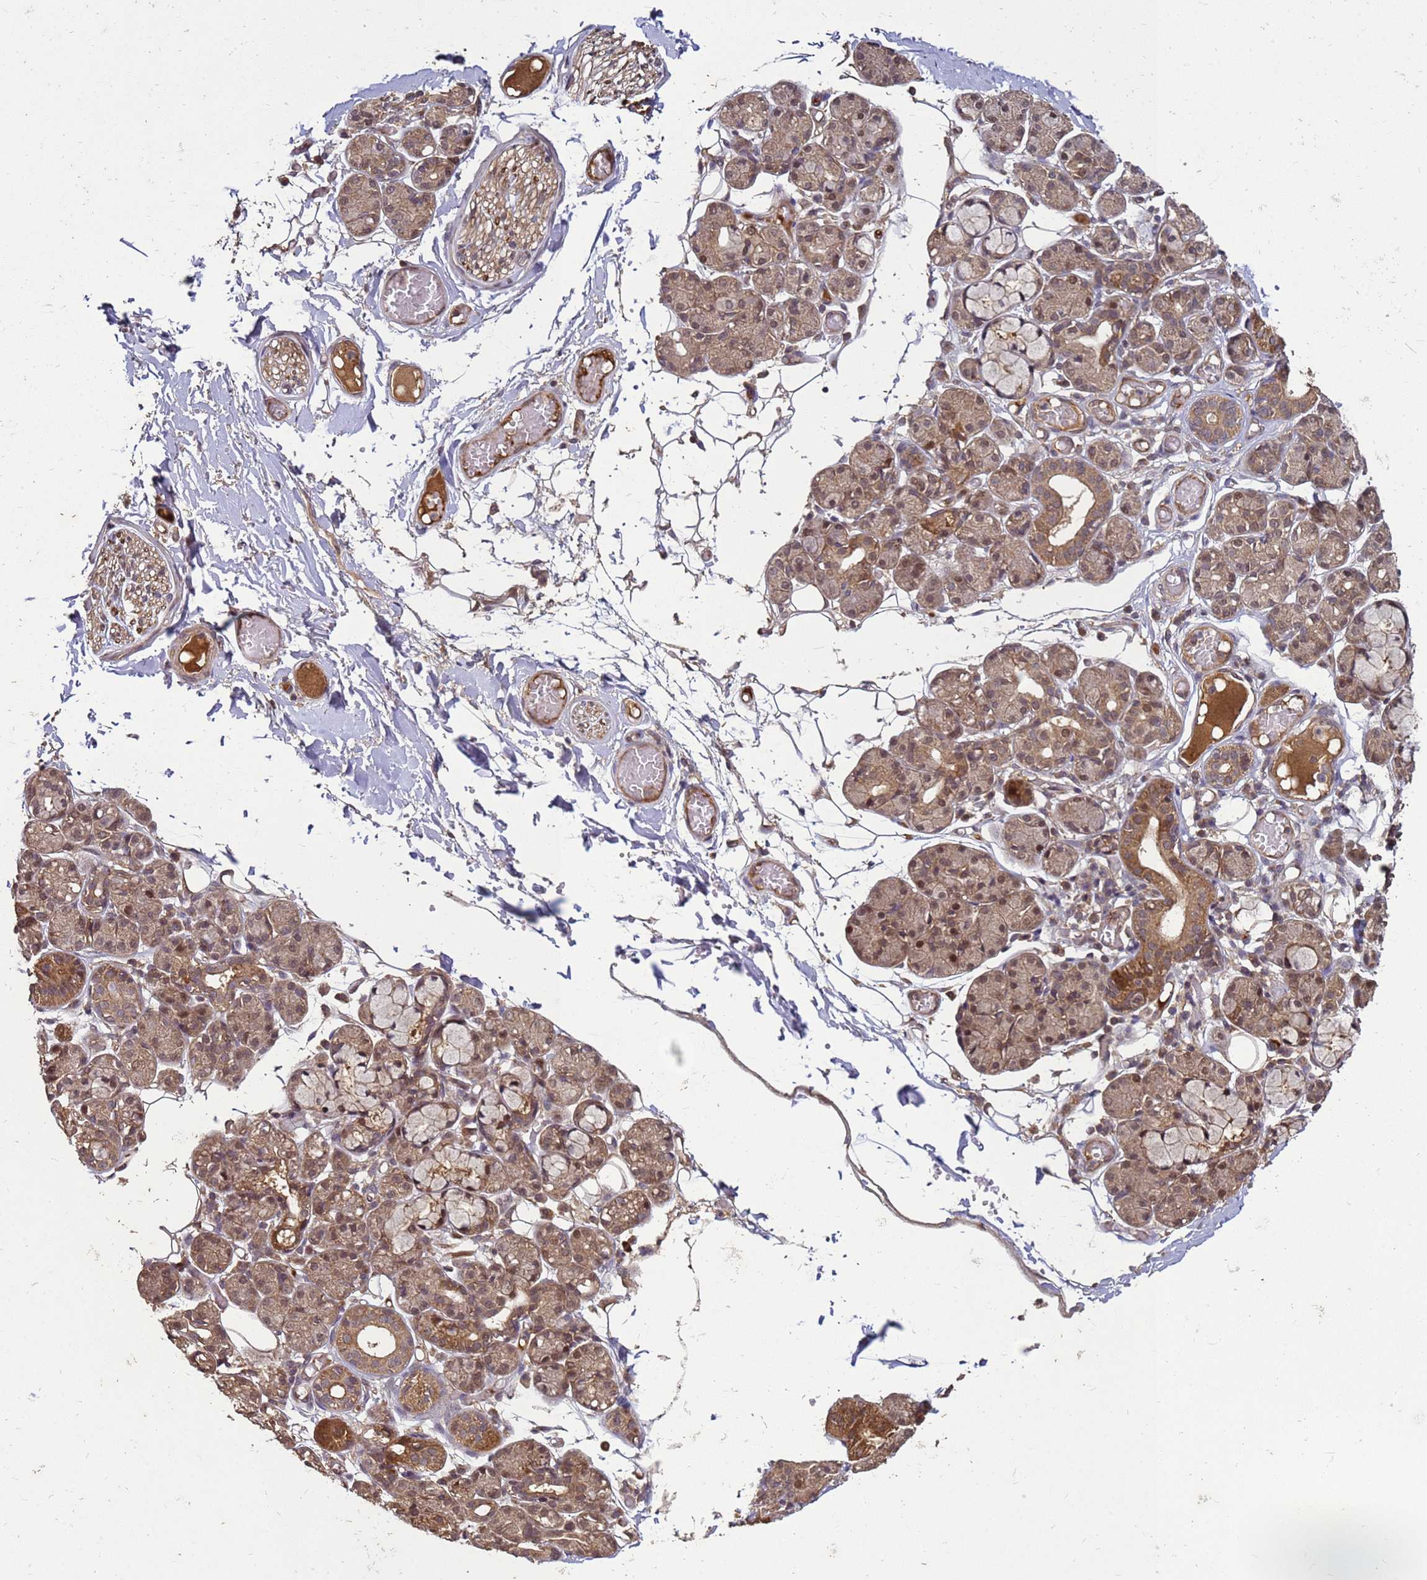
{"staining": {"intensity": "moderate", "quantity": "25%-75%", "location": "cytoplasmic/membranous,nuclear"}, "tissue": "salivary gland", "cell_type": "Glandular cells", "image_type": "normal", "snomed": [{"axis": "morphology", "description": "Normal tissue, NOS"}, {"axis": "topography", "description": "Salivary gland"}], "caption": "A brown stain shows moderate cytoplasmic/membranous,nuclear expression of a protein in glandular cells of normal salivary gland.", "gene": "CRBN", "patient": {"sex": "male", "age": 63}}